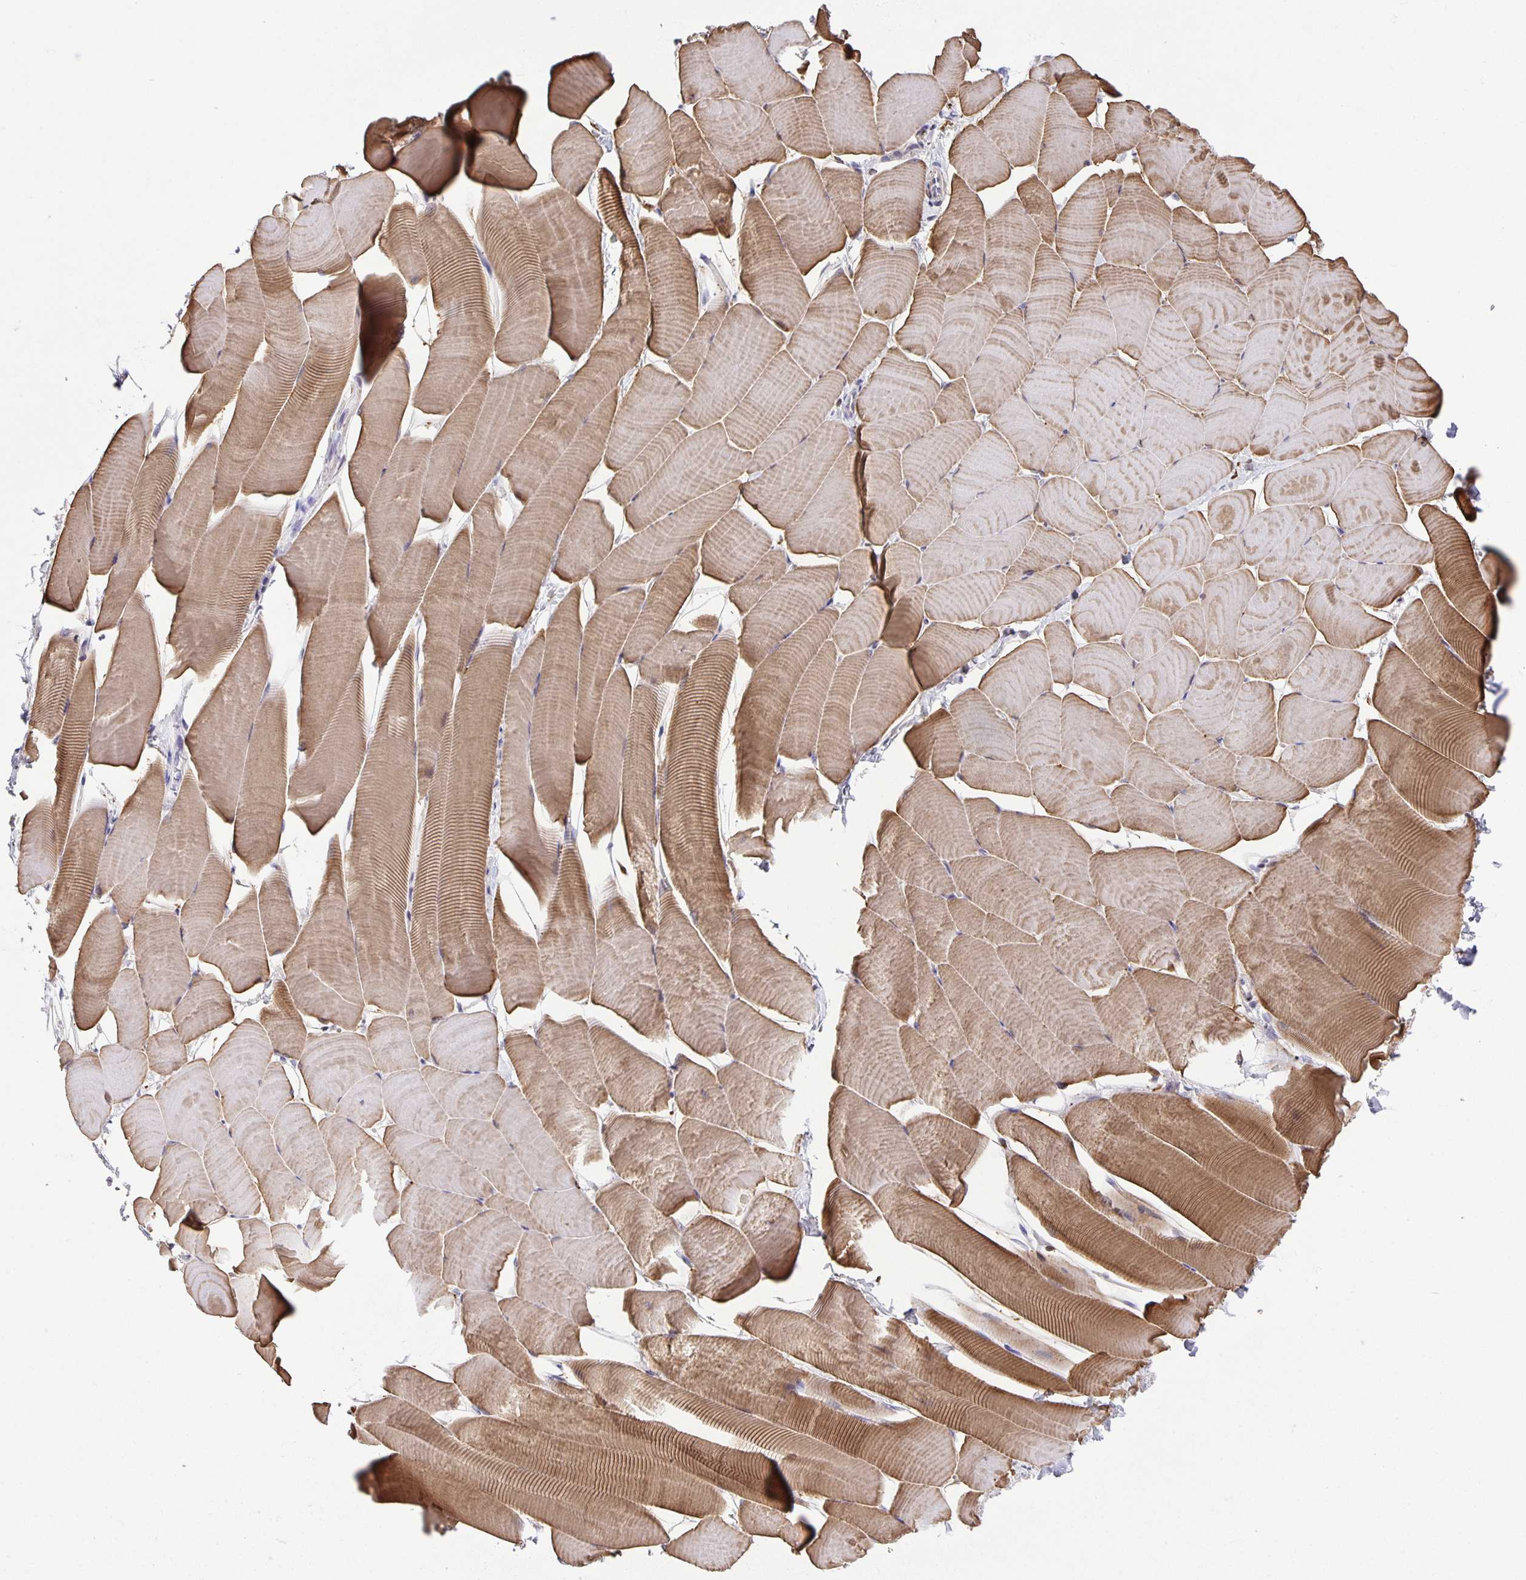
{"staining": {"intensity": "moderate", "quantity": "25%-75%", "location": "cytoplasmic/membranous"}, "tissue": "skeletal muscle", "cell_type": "Myocytes", "image_type": "normal", "snomed": [{"axis": "morphology", "description": "Normal tissue, NOS"}, {"axis": "topography", "description": "Skeletal muscle"}], "caption": "IHC image of unremarkable skeletal muscle: skeletal muscle stained using IHC exhibits medium levels of moderate protein expression localized specifically in the cytoplasmic/membranous of myocytes, appearing as a cytoplasmic/membranous brown color.", "gene": "PHRF1", "patient": {"sex": "male", "age": 25}}